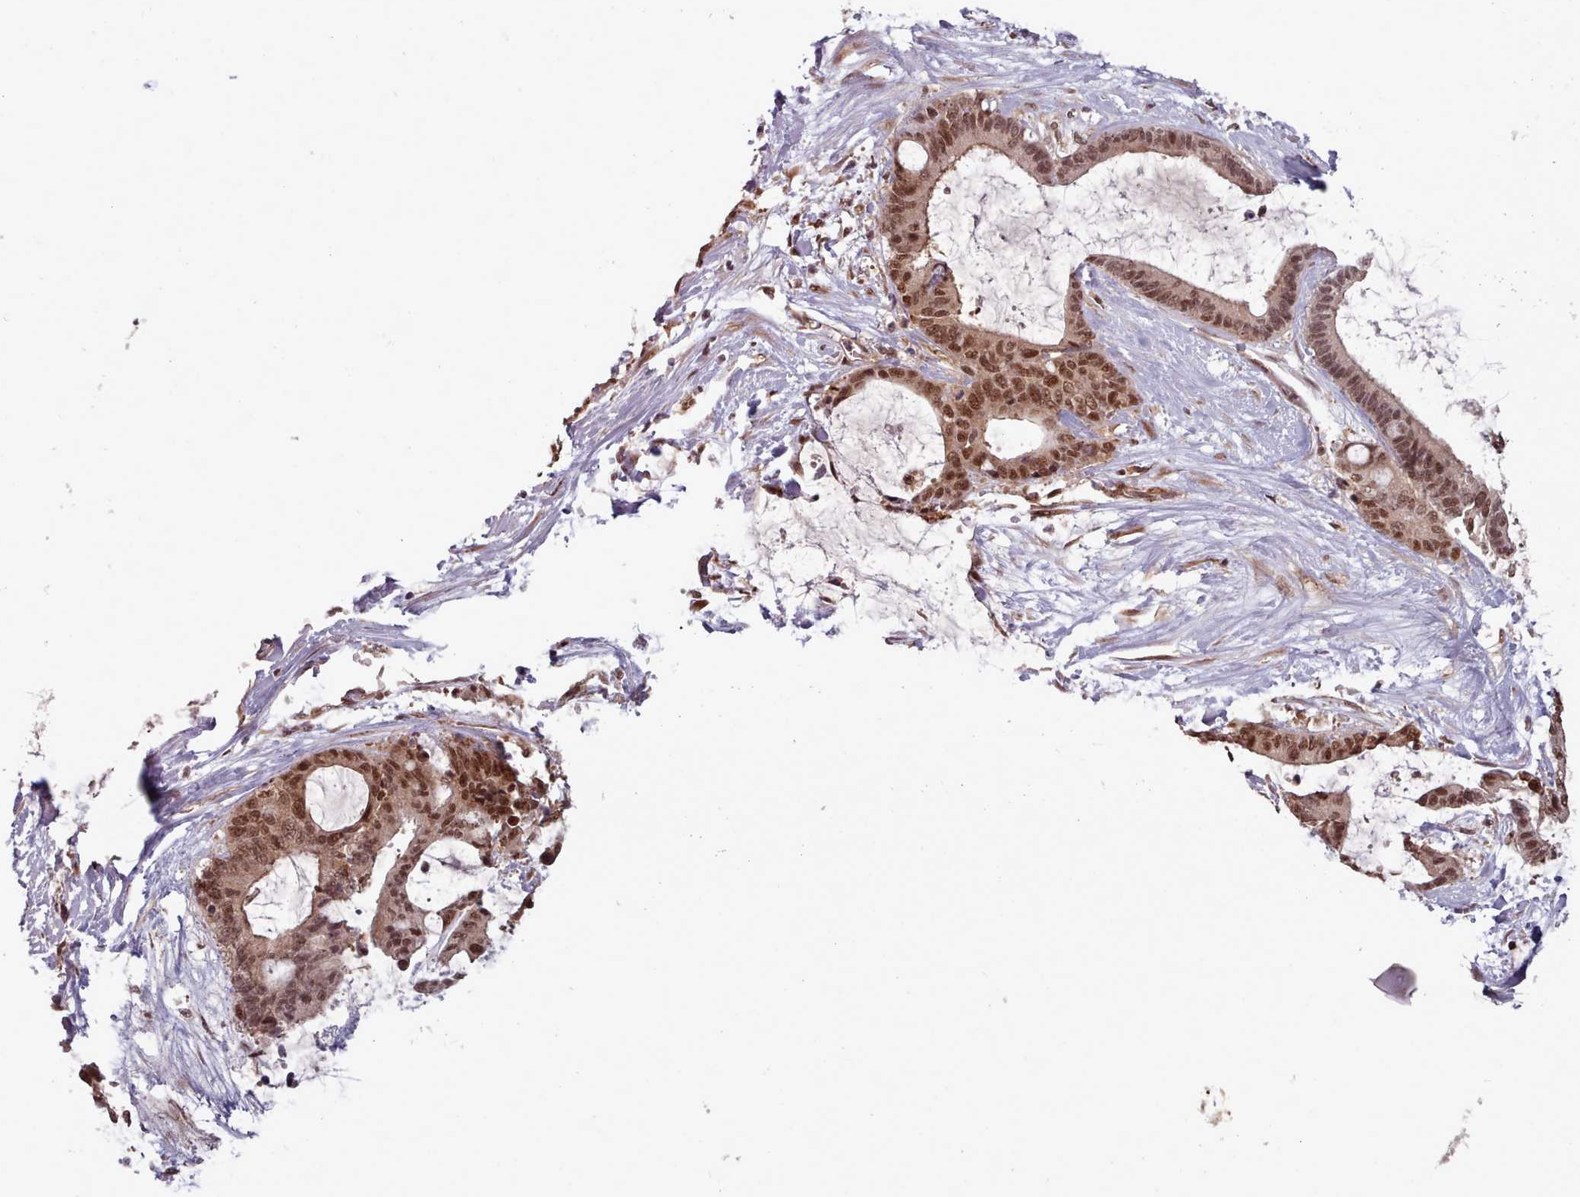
{"staining": {"intensity": "moderate", "quantity": ">75%", "location": "cytoplasmic/membranous,nuclear"}, "tissue": "liver cancer", "cell_type": "Tumor cells", "image_type": "cancer", "snomed": [{"axis": "morphology", "description": "Normal tissue, NOS"}, {"axis": "morphology", "description": "Cholangiocarcinoma"}, {"axis": "topography", "description": "Liver"}, {"axis": "topography", "description": "Peripheral nerve tissue"}], "caption": "Immunohistochemistry (IHC) of human liver cholangiocarcinoma displays medium levels of moderate cytoplasmic/membranous and nuclear expression in approximately >75% of tumor cells.", "gene": "DHX8", "patient": {"sex": "female", "age": 73}}